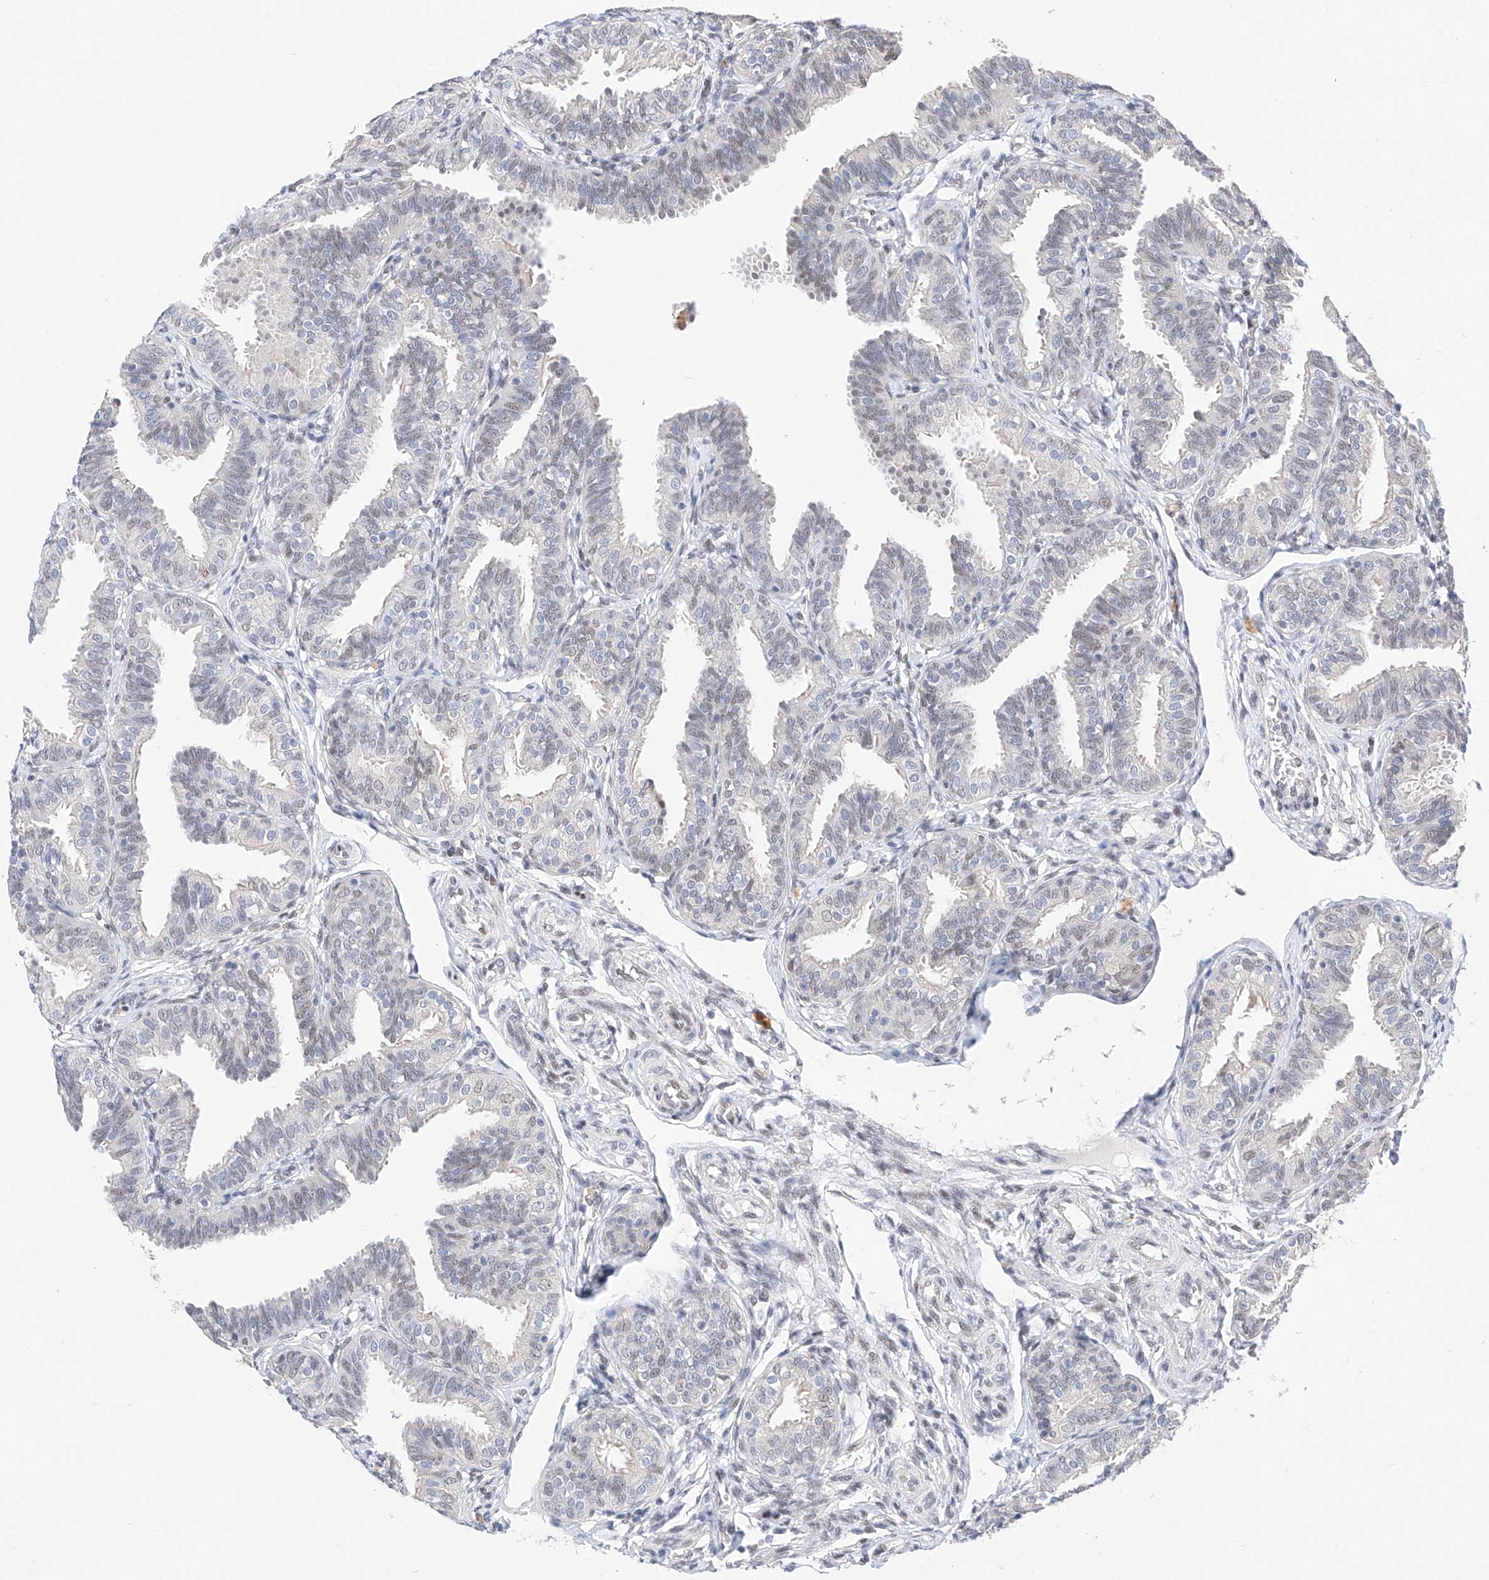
{"staining": {"intensity": "negative", "quantity": "none", "location": "none"}, "tissue": "fallopian tube", "cell_type": "Glandular cells", "image_type": "normal", "snomed": [{"axis": "morphology", "description": "Normal tissue, NOS"}, {"axis": "topography", "description": "Fallopian tube"}], "caption": "This is an immunohistochemistry (IHC) photomicrograph of normal human fallopian tube. There is no positivity in glandular cells.", "gene": "KCNJ1", "patient": {"sex": "female", "age": 35}}